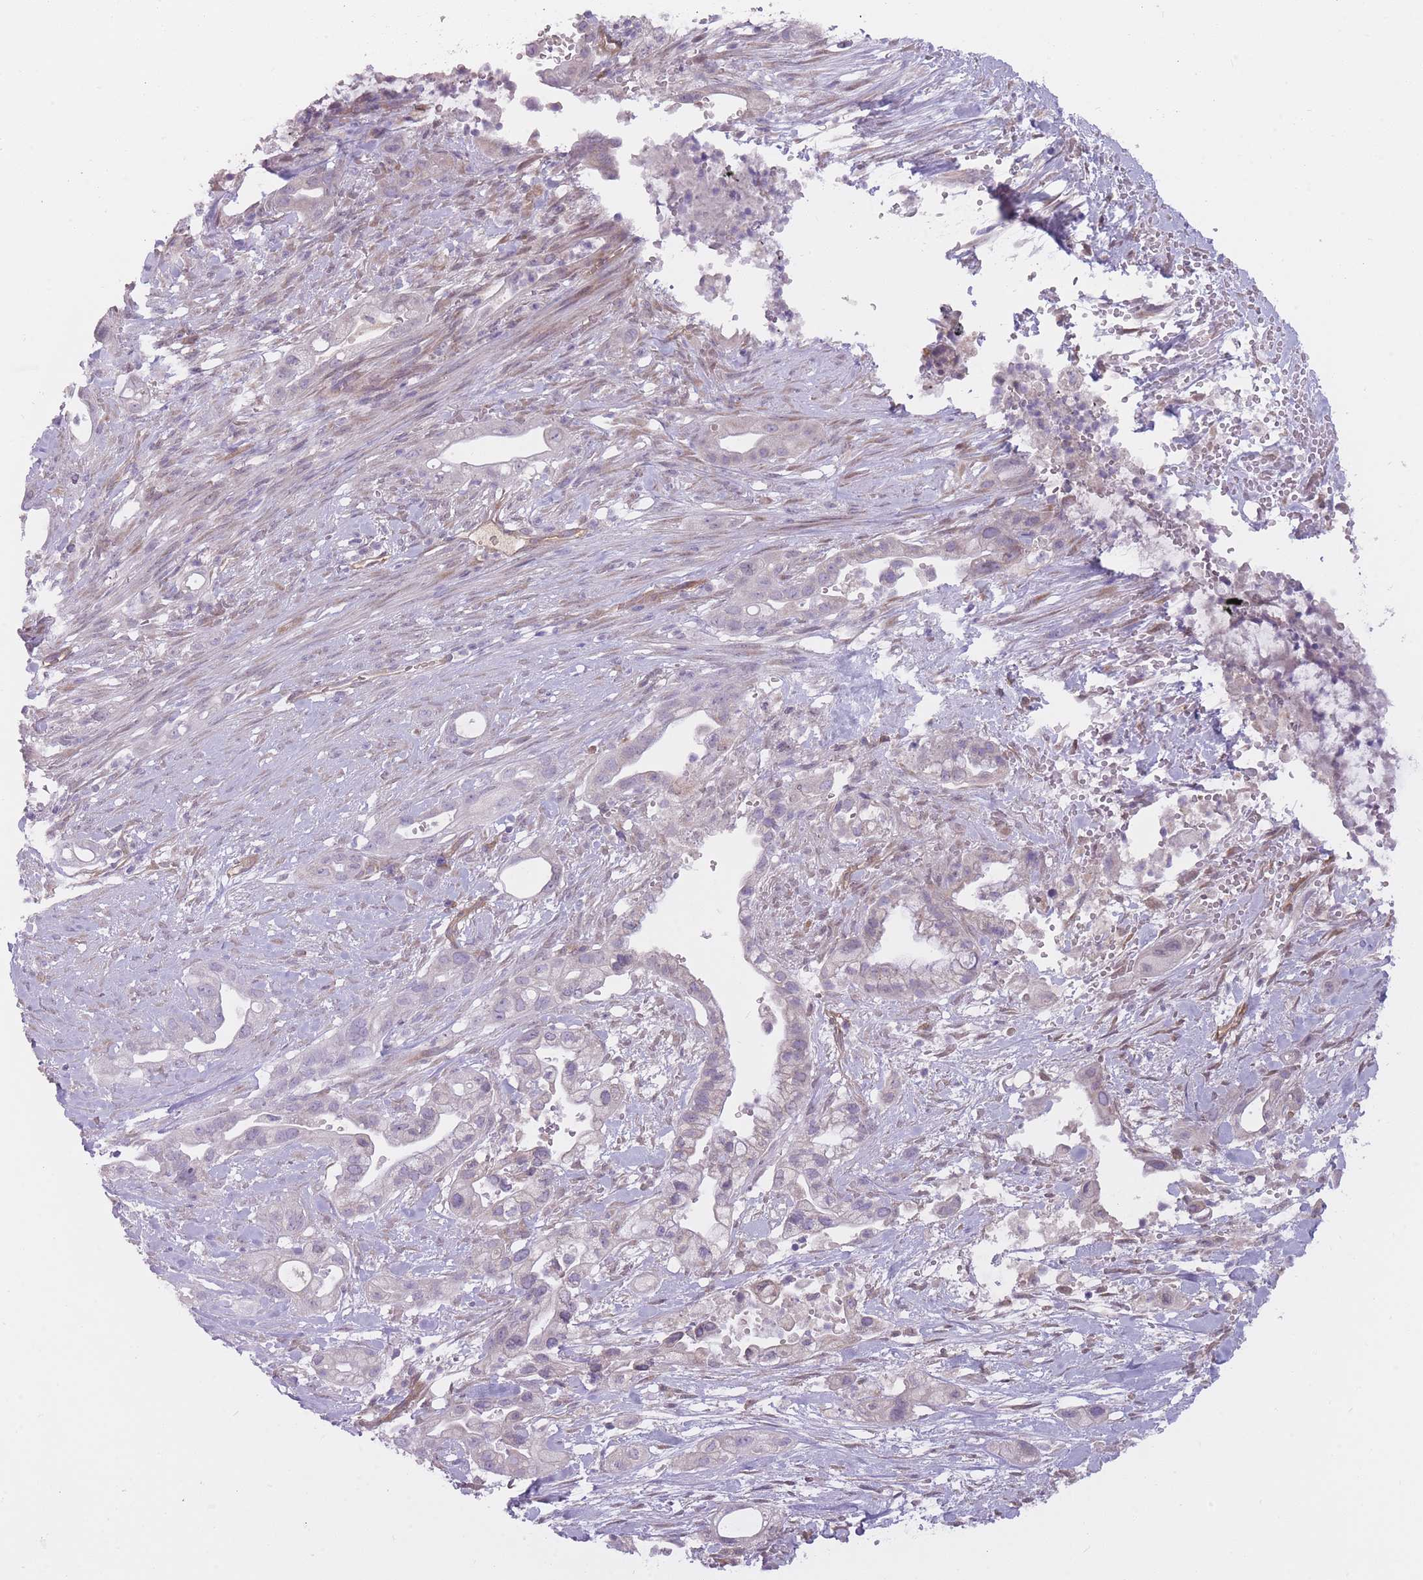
{"staining": {"intensity": "negative", "quantity": "none", "location": "none"}, "tissue": "pancreatic cancer", "cell_type": "Tumor cells", "image_type": "cancer", "snomed": [{"axis": "morphology", "description": "Adenocarcinoma, NOS"}, {"axis": "topography", "description": "Pancreas"}], "caption": "The image exhibits no staining of tumor cells in pancreatic adenocarcinoma.", "gene": "PGRMC2", "patient": {"sex": "male", "age": 44}}